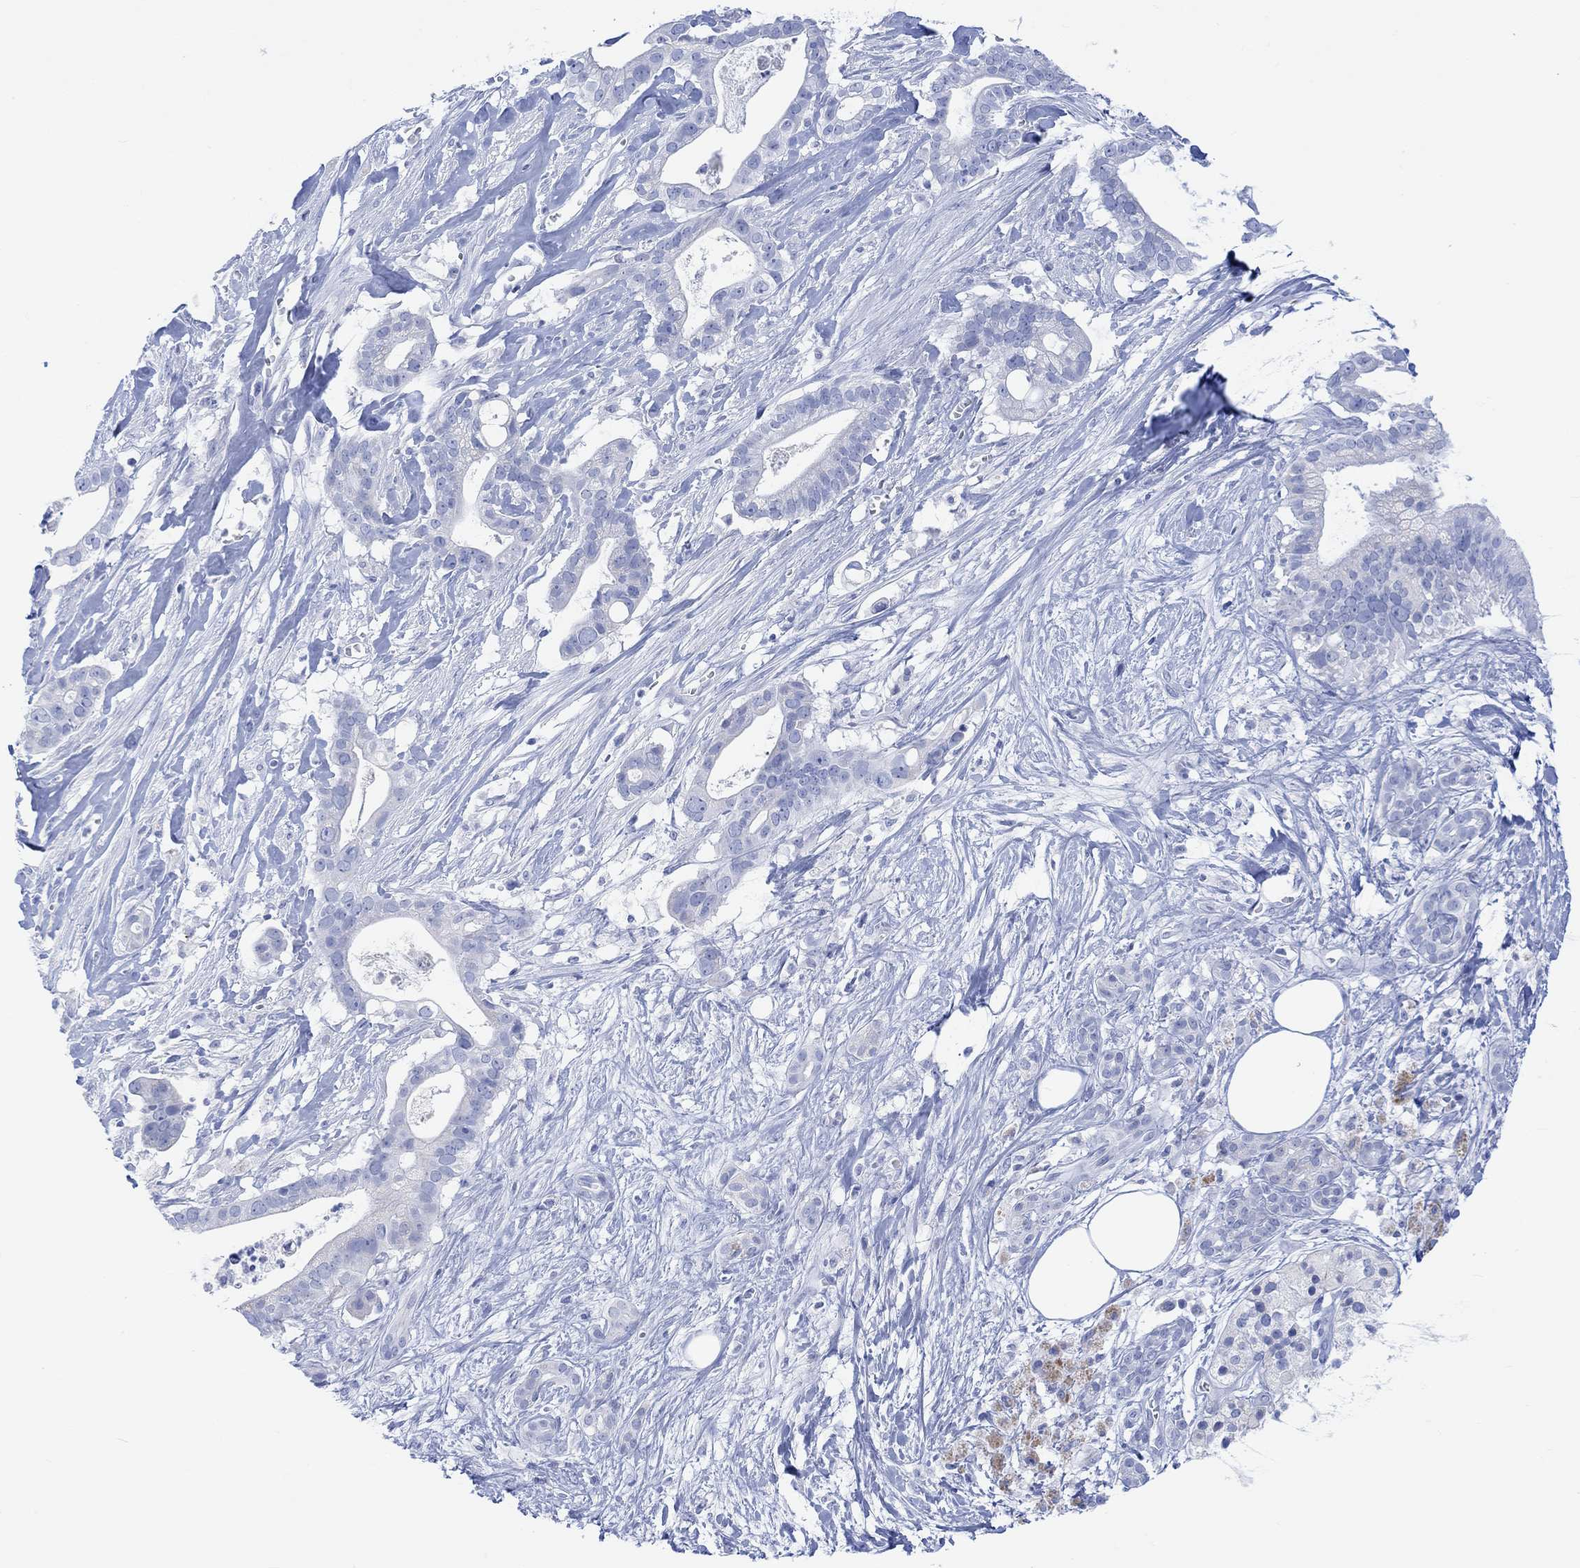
{"staining": {"intensity": "negative", "quantity": "none", "location": "none"}, "tissue": "pancreatic cancer", "cell_type": "Tumor cells", "image_type": "cancer", "snomed": [{"axis": "morphology", "description": "Adenocarcinoma, NOS"}, {"axis": "topography", "description": "Pancreas"}], "caption": "Tumor cells show no significant positivity in adenocarcinoma (pancreatic). (Immunohistochemistry (ihc), brightfield microscopy, high magnification).", "gene": "CALCA", "patient": {"sex": "male", "age": 61}}